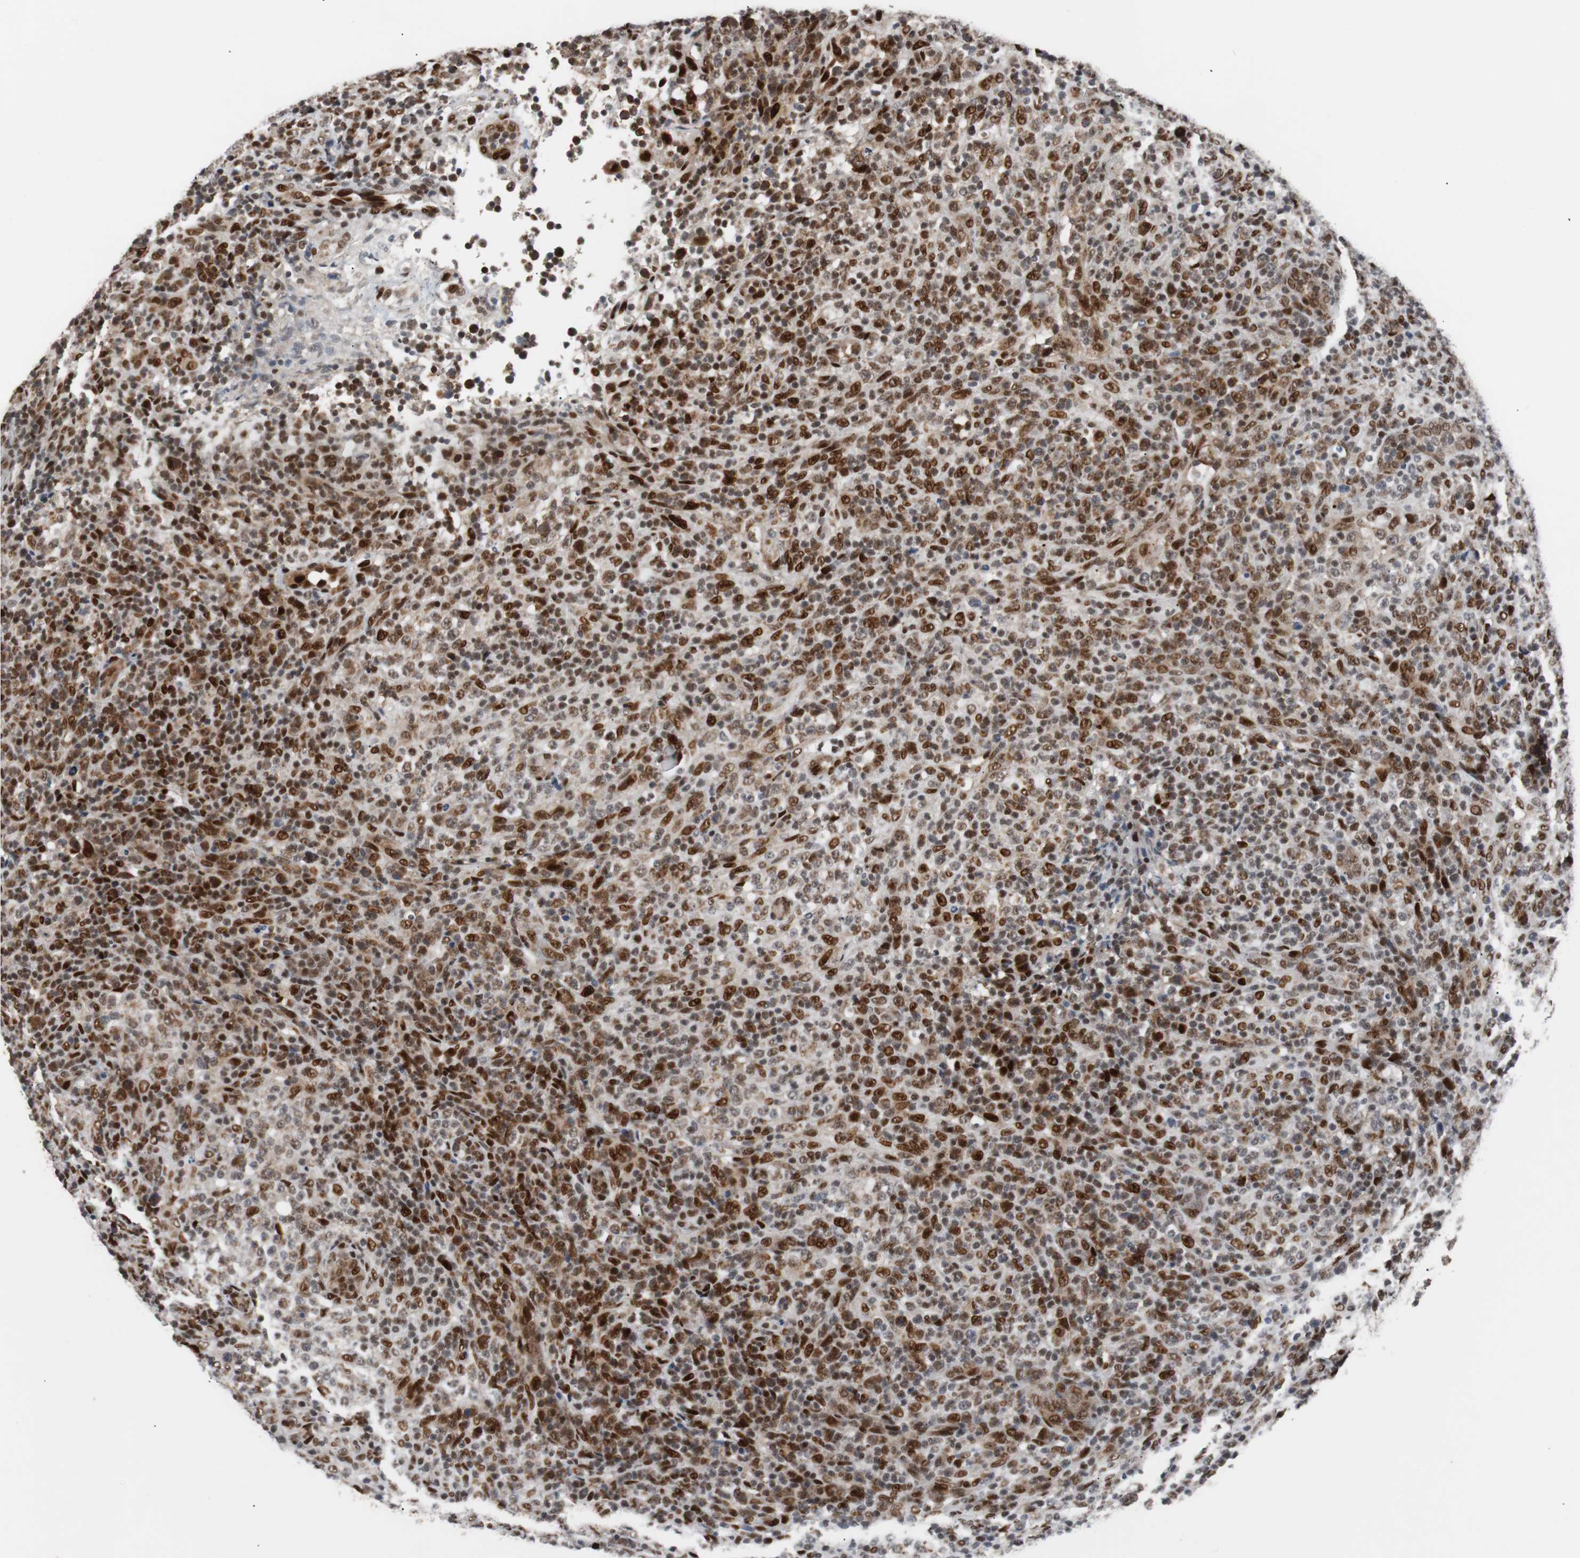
{"staining": {"intensity": "strong", "quantity": ">75%", "location": "nuclear"}, "tissue": "lymphoma", "cell_type": "Tumor cells", "image_type": "cancer", "snomed": [{"axis": "morphology", "description": "Malignant lymphoma, non-Hodgkin's type, High grade"}, {"axis": "topography", "description": "Lymph node"}], "caption": "There is high levels of strong nuclear staining in tumor cells of malignant lymphoma, non-Hodgkin's type (high-grade), as demonstrated by immunohistochemical staining (brown color).", "gene": "NBL1", "patient": {"sex": "female", "age": 76}}